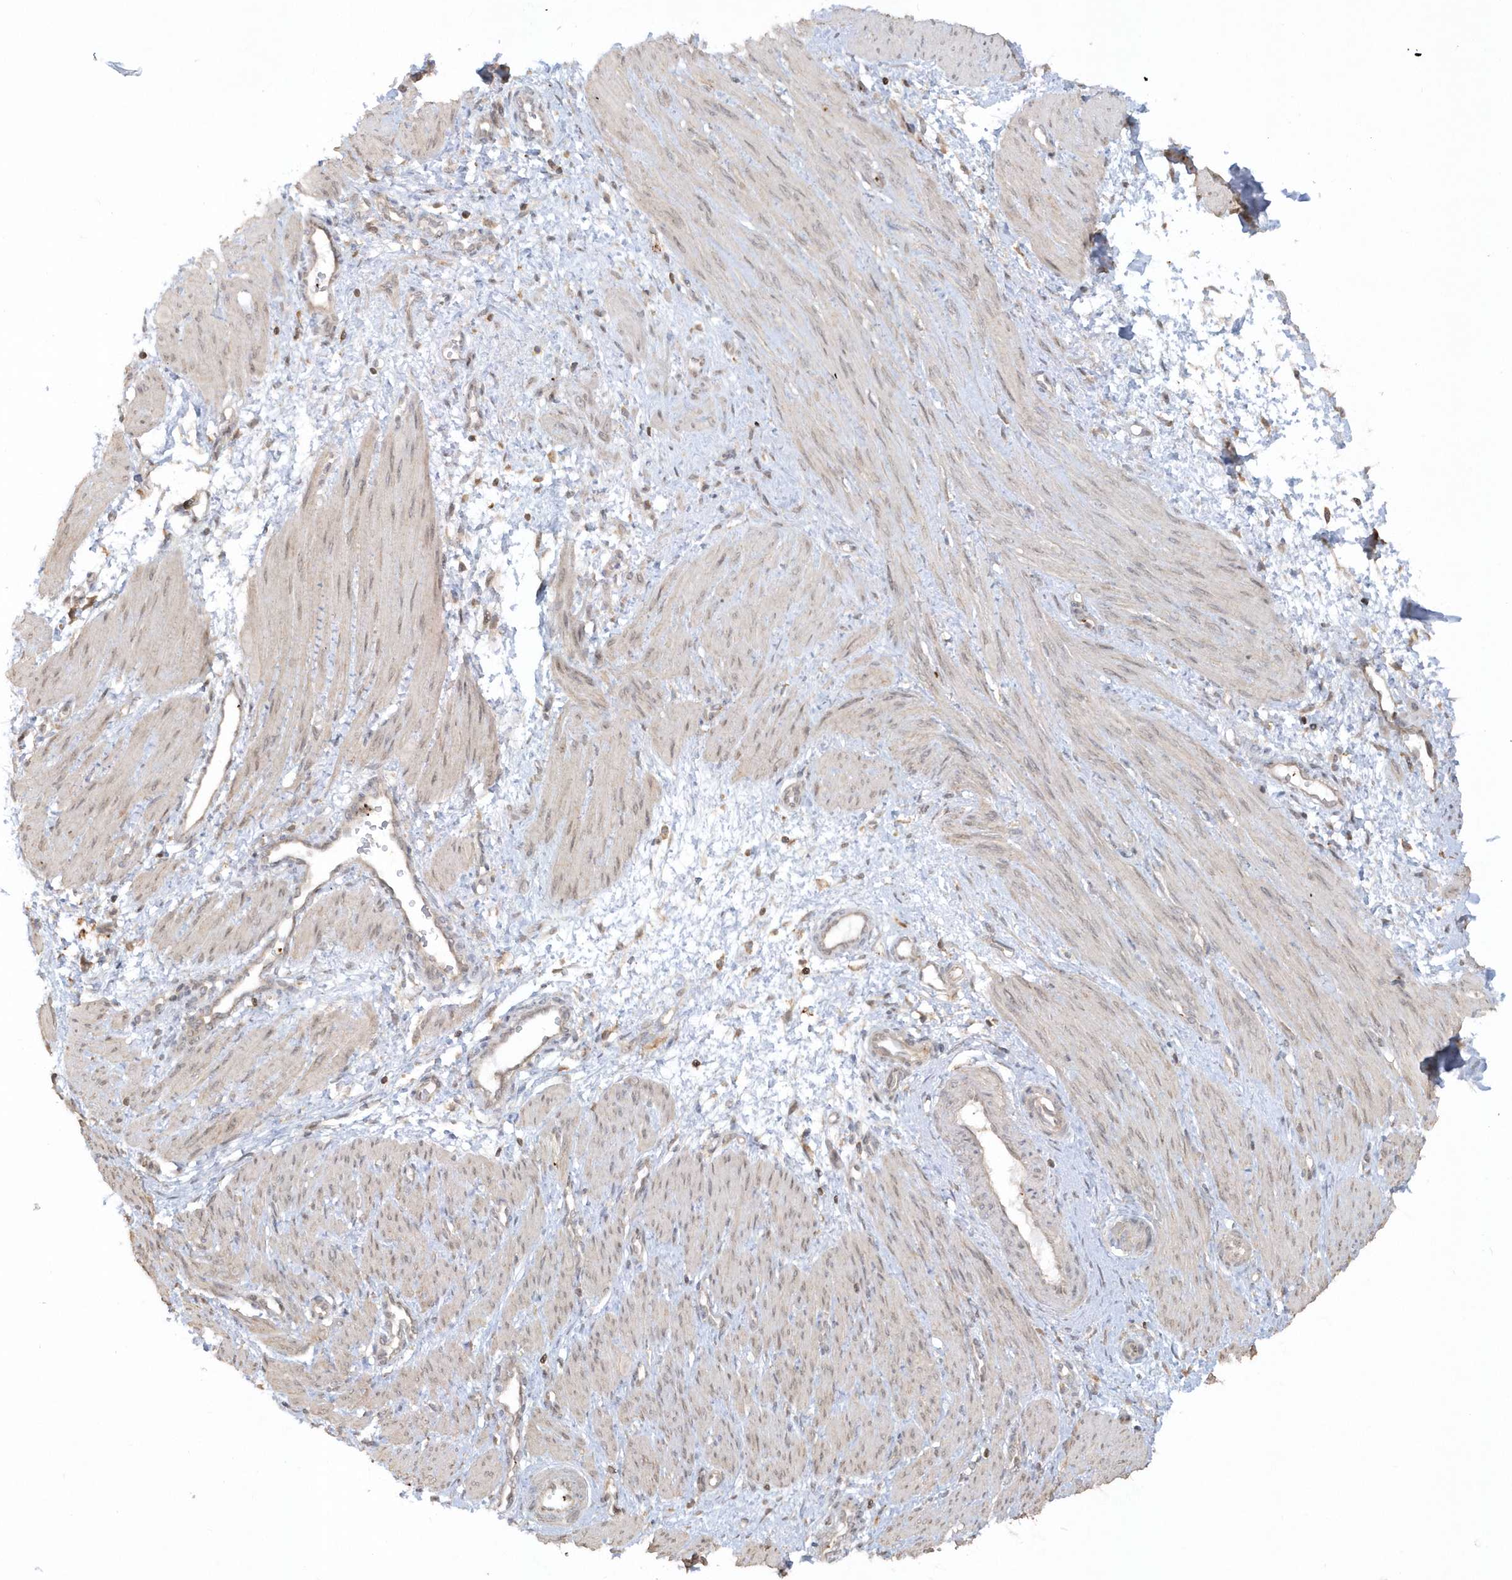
{"staining": {"intensity": "weak", "quantity": "<25%", "location": "nuclear"}, "tissue": "smooth muscle", "cell_type": "Smooth muscle cells", "image_type": "normal", "snomed": [{"axis": "morphology", "description": "Normal tissue, NOS"}, {"axis": "topography", "description": "Endometrium"}], "caption": "An immunohistochemistry (IHC) histopathology image of normal smooth muscle is shown. There is no staining in smooth muscle cells of smooth muscle. Nuclei are stained in blue.", "gene": "BSN", "patient": {"sex": "female", "age": 33}}